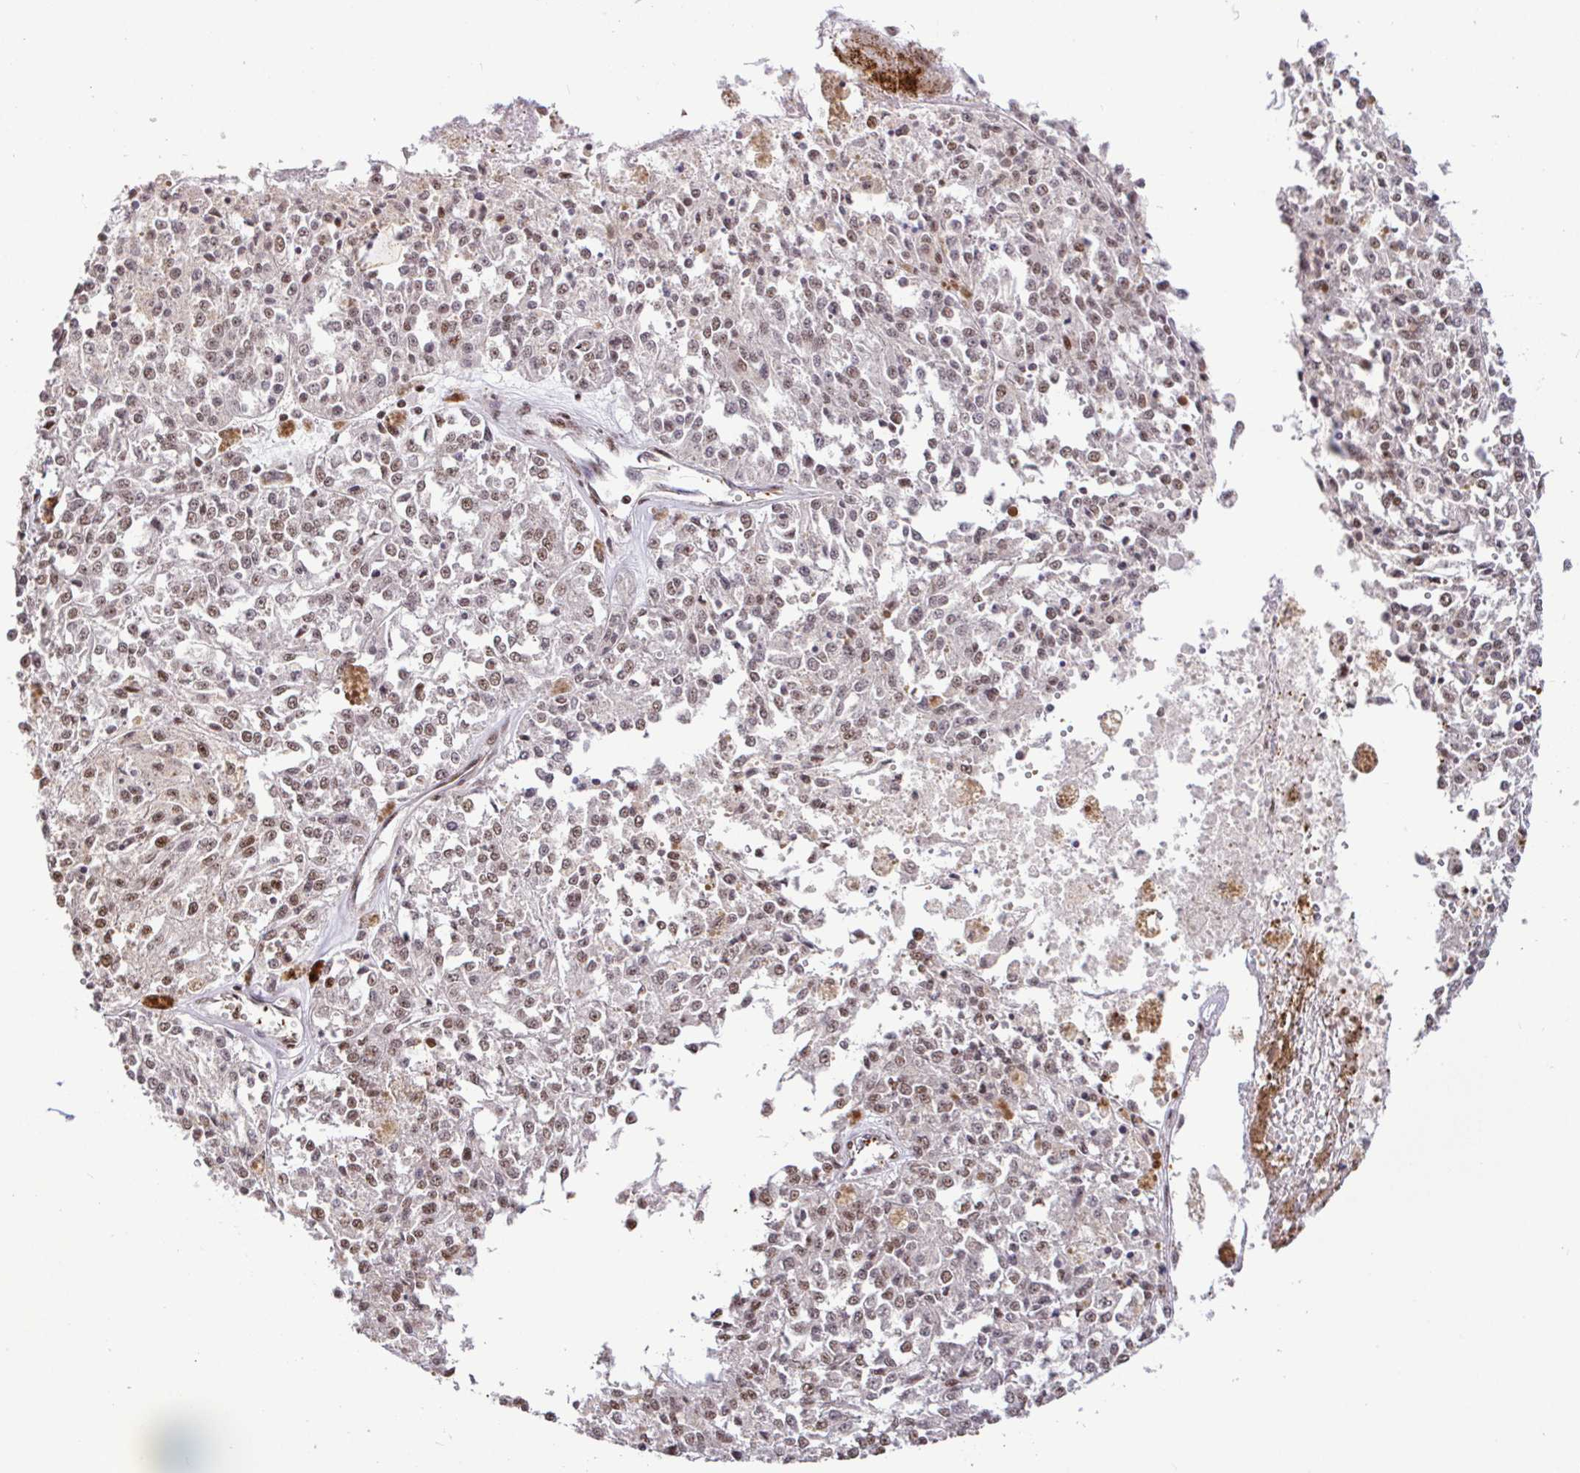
{"staining": {"intensity": "weak", "quantity": "25%-75%", "location": "nuclear"}, "tissue": "melanoma", "cell_type": "Tumor cells", "image_type": "cancer", "snomed": [{"axis": "morphology", "description": "Malignant melanoma, Metastatic site"}, {"axis": "topography", "description": "Lymph node"}], "caption": "Approximately 25%-75% of tumor cells in malignant melanoma (metastatic site) display weak nuclear protein staining as visualized by brown immunohistochemical staining.", "gene": "SP3", "patient": {"sex": "female", "age": 64}}